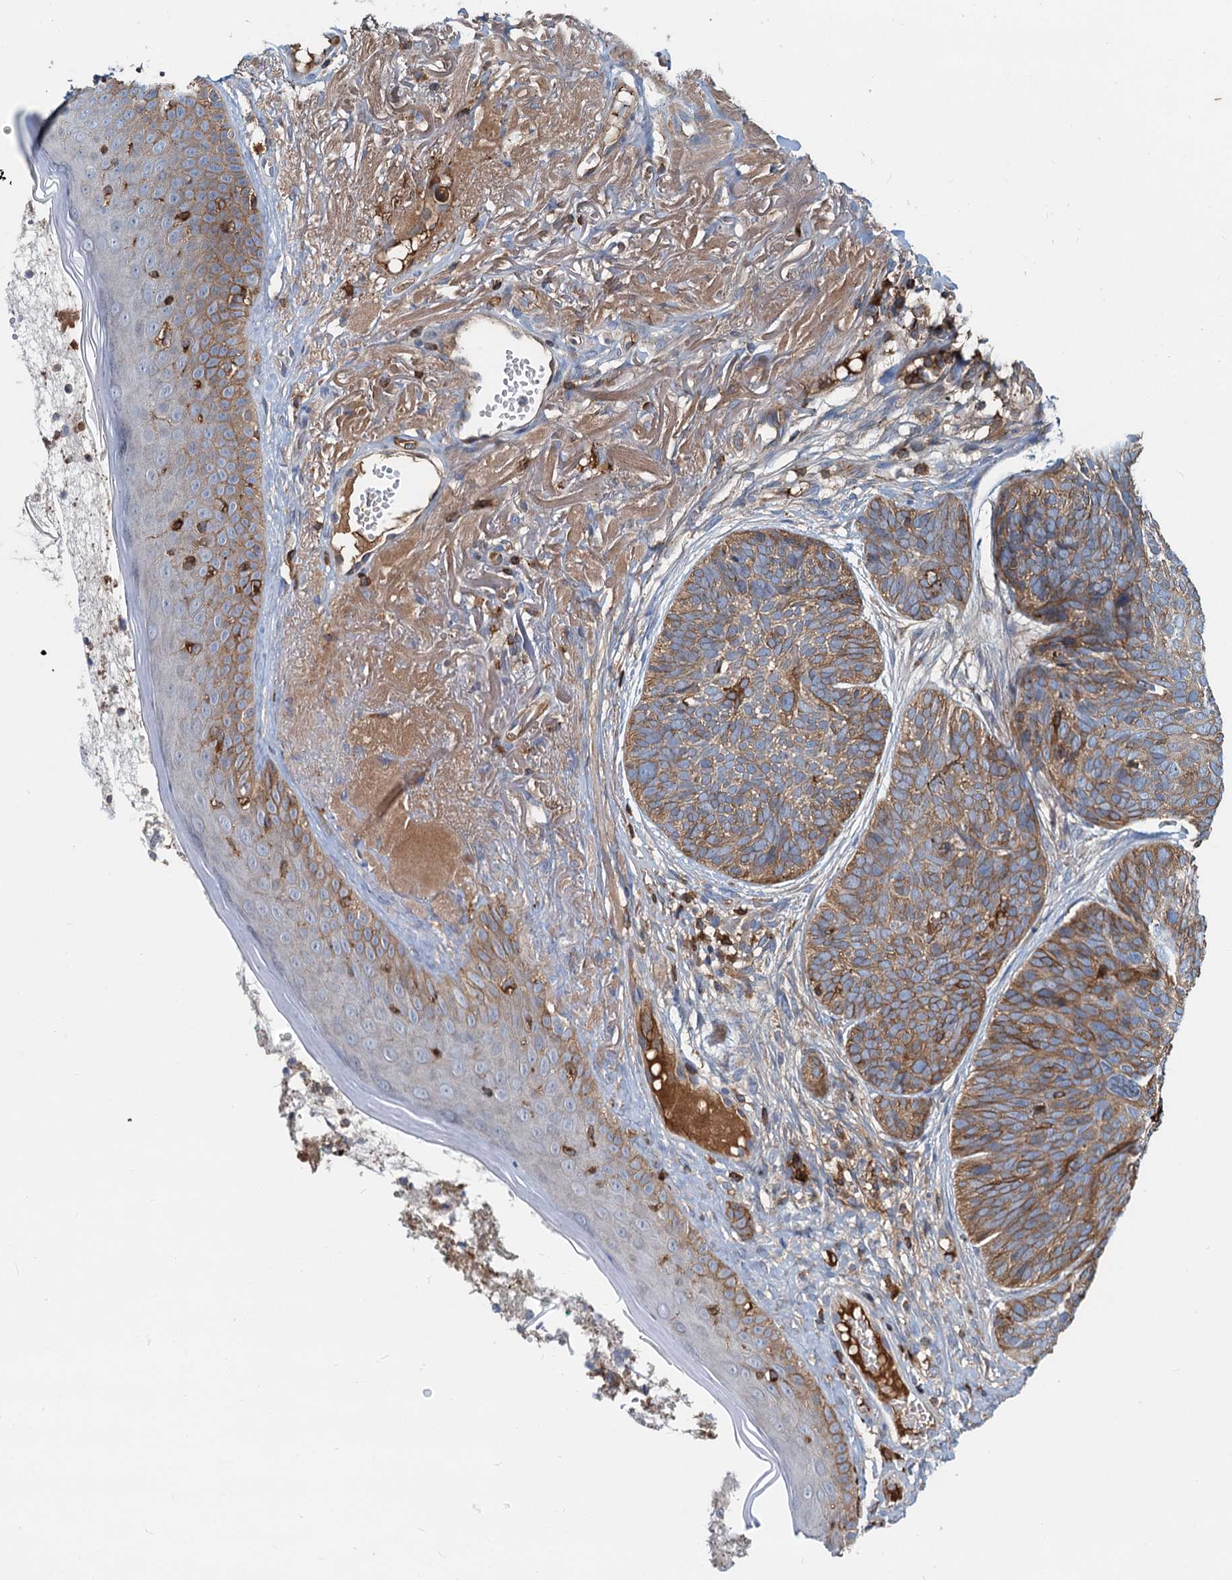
{"staining": {"intensity": "moderate", "quantity": ">75%", "location": "cytoplasmic/membranous"}, "tissue": "skin cancer", "cell_type": "Tumor cells", "image_type": "cancer", "snomed": [{"axis": "morphology", "description": "Normal tissue, NOS"}, {"axis": "morphology", "description": "Basal cell carcinoma"}, {"axis": "topography", "description": "Skin"}], "caption": "Immunohistochemistry of basal cell carcinoma (skin) exhibits medium levels of moderate cytoplasmic/membranous staining in approximately >75% of tumor cells.", "gene": "LNX2", "patient": {"sex": "male", "age": 66}}